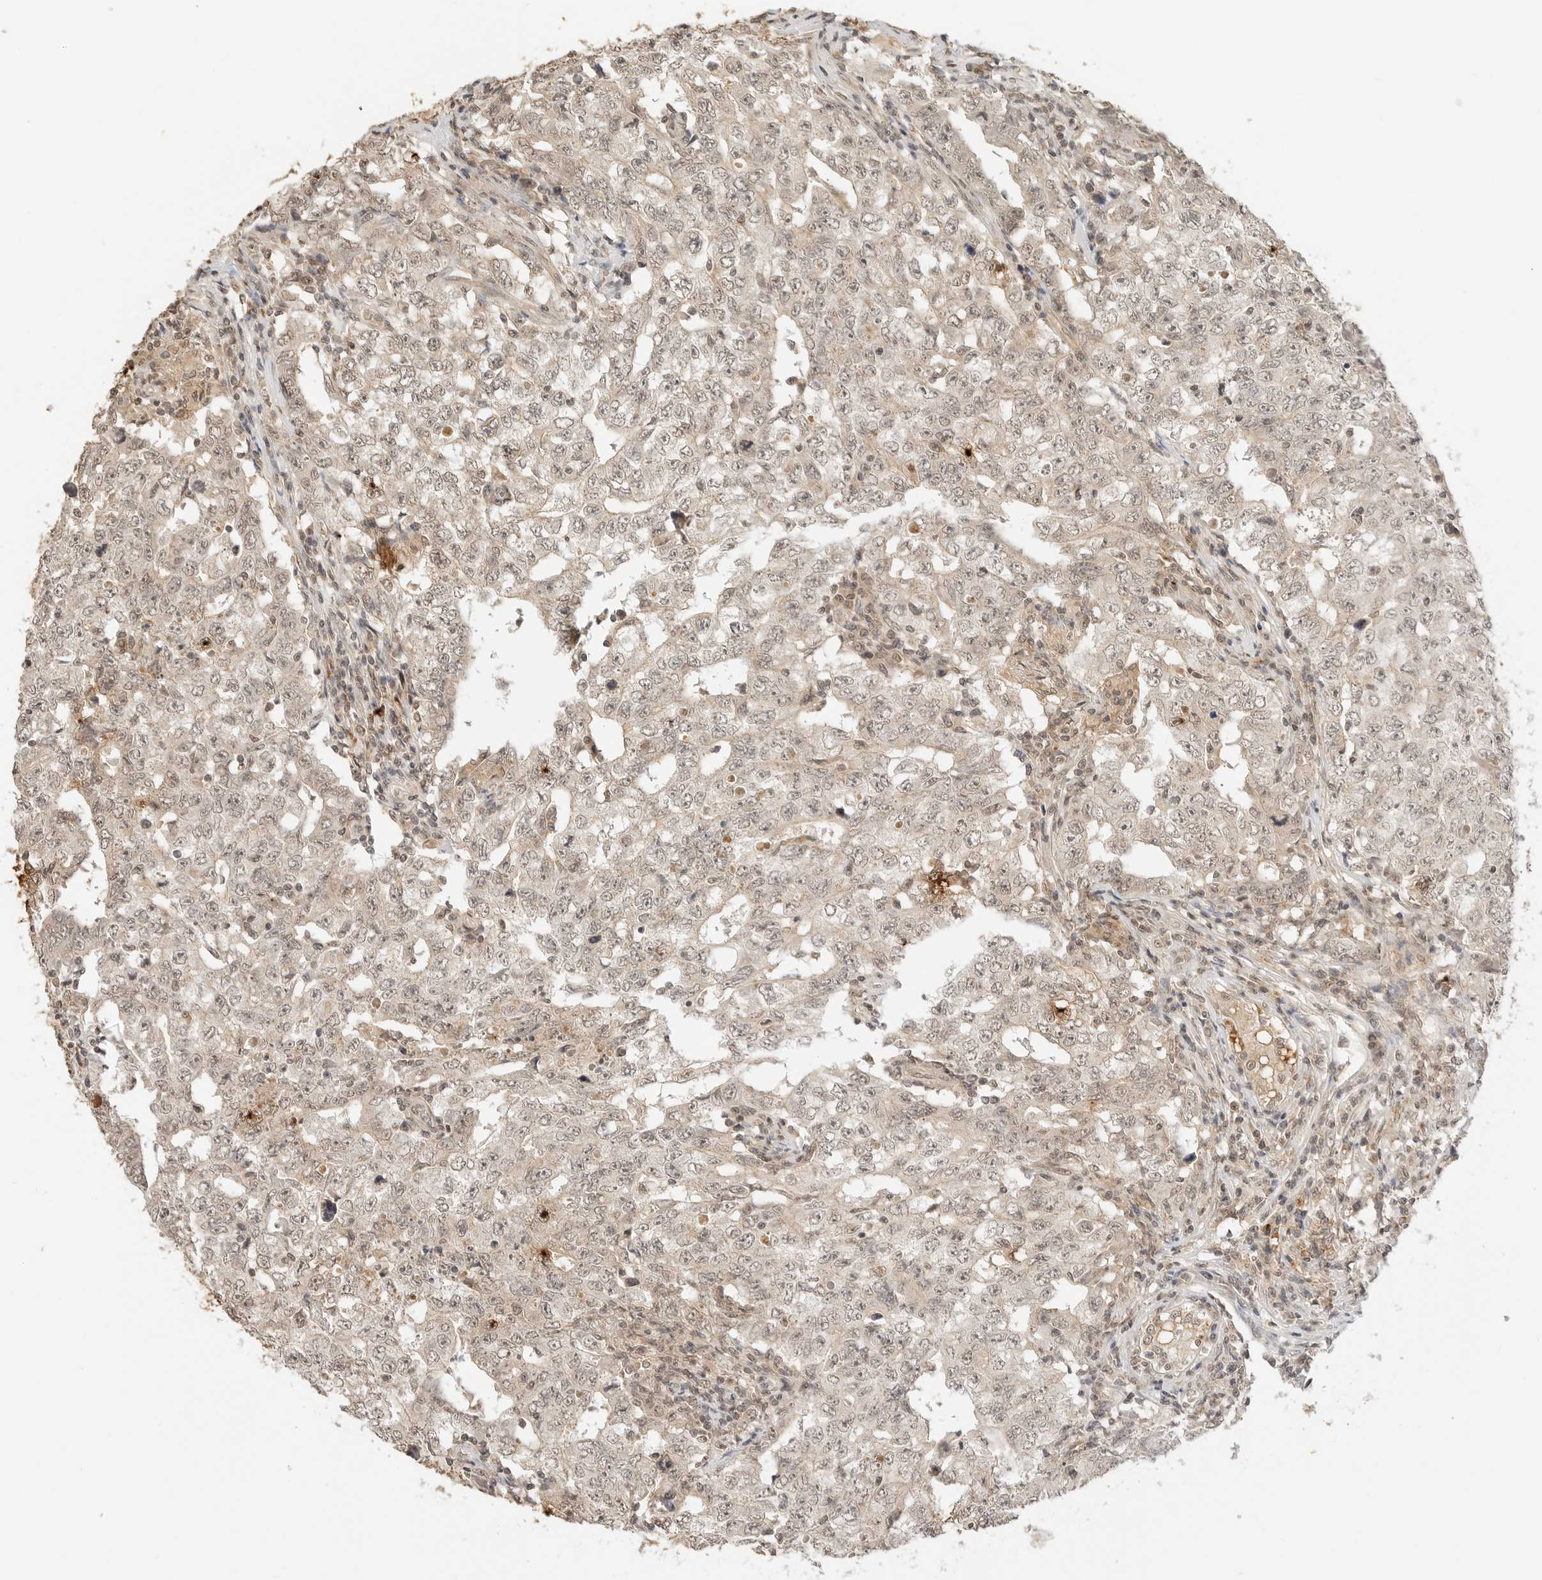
{"staining": {"intensity": "weak", "quantity": "25%-75%", "location": "cytoplasmic/membranous"}, "tissue": "testis cancer", "cell_type": "Tumor cells", "image_type": "cancer", "snomed": [{"axis": "morphology", "description": "Carcinoma, Embryonal, NOS"}, {"axis": "topography", "description": "Testis"}], "caption": "IHC micrograph of human testis cancer stained for a protein (brown), which shows low levels of weak cytoplasmic/membranous staining in approximately 25%-75% of tumor cells.", "gene": "GPR34", "patient": {"sex": "male", "age": 26}}